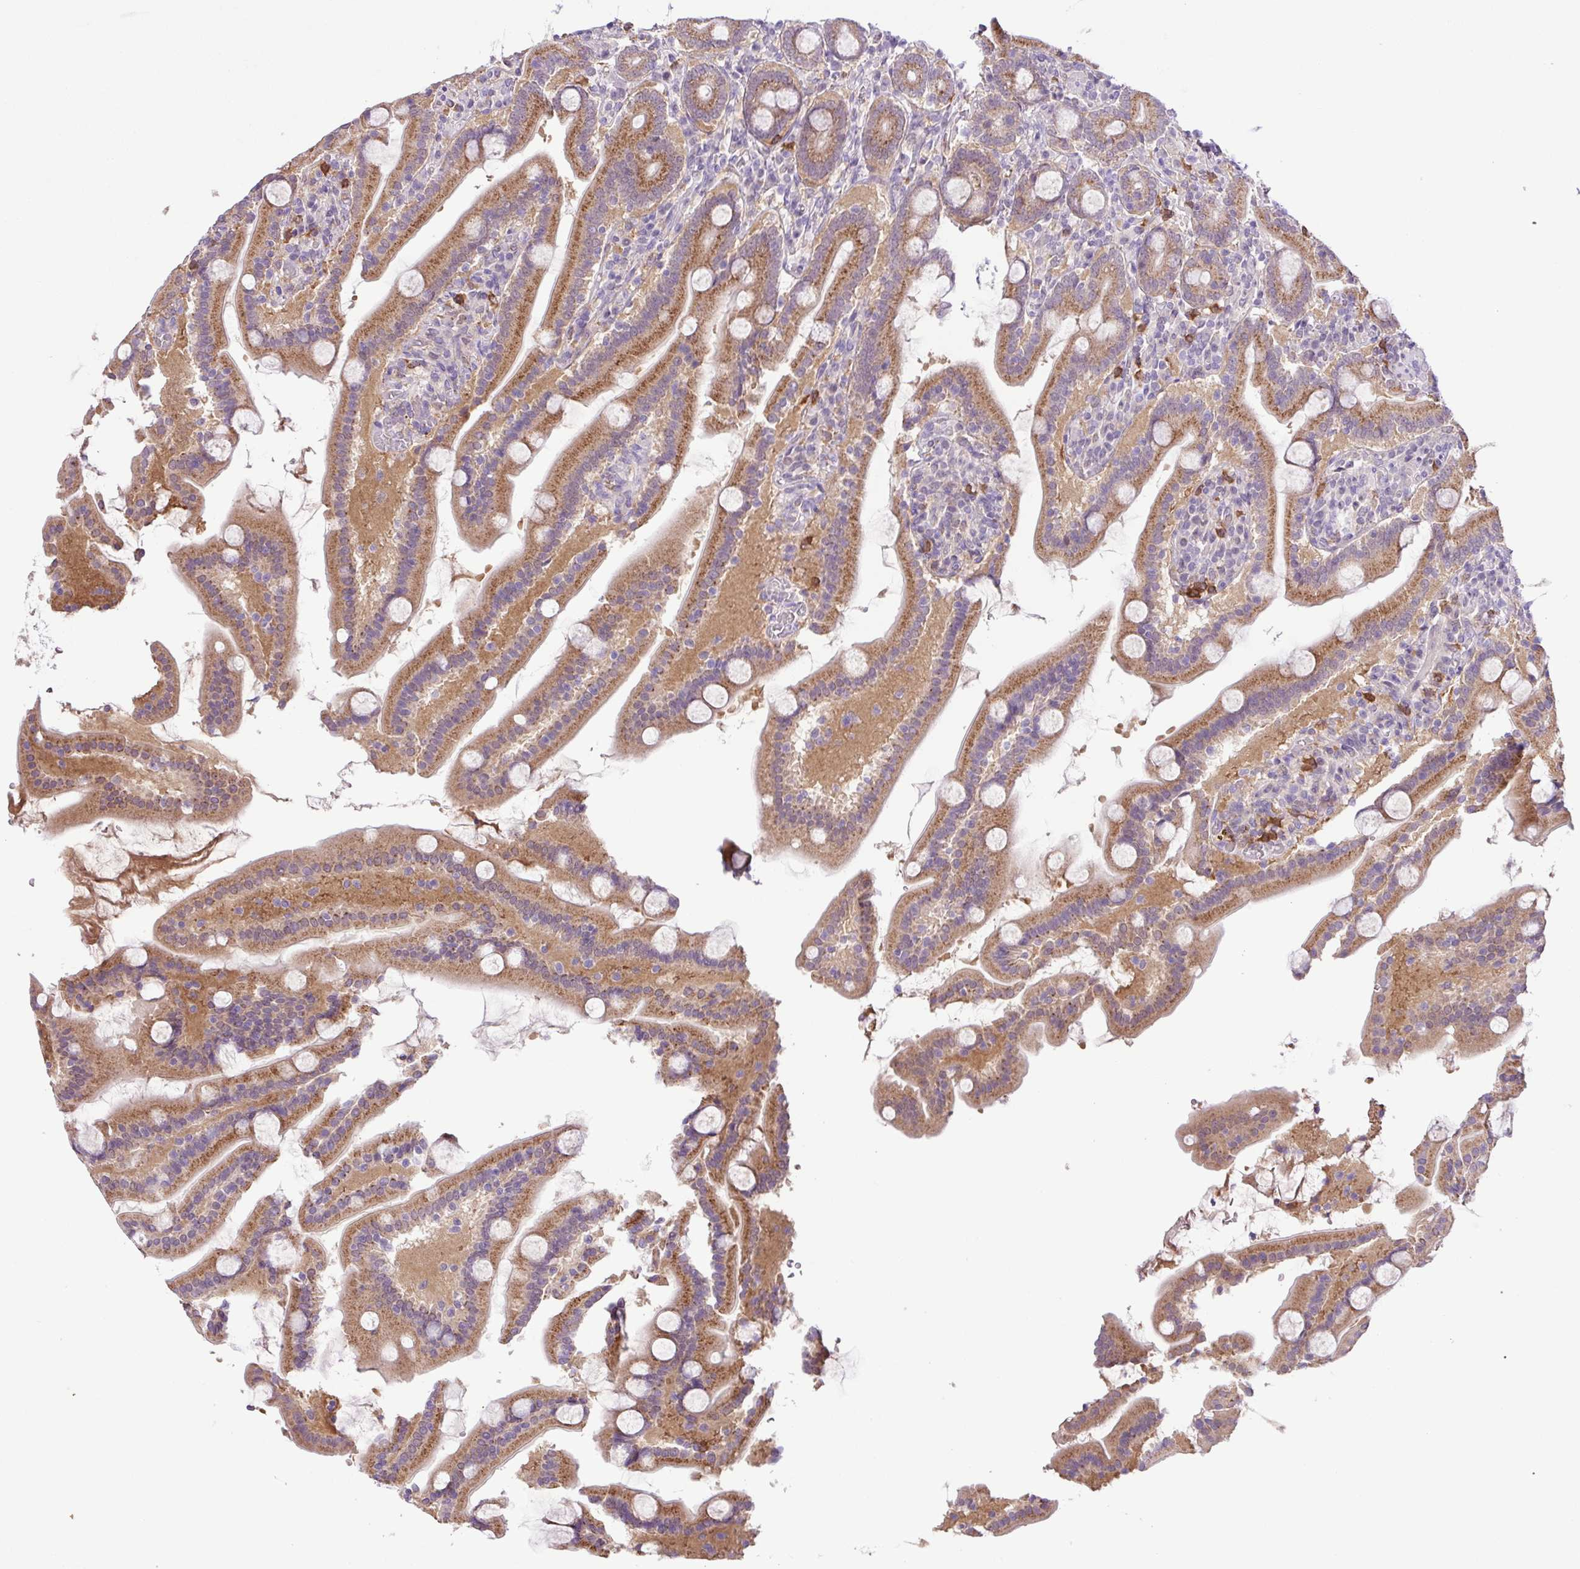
{"staining": {"intensity": "strong", "quantity": ">75%", "location": "cytoplasmic/membranous"}, "tissue": "duodenum", "cell_type": "Glandular cells", "image_type": "normal", "snomed": [{"axis": "morphology", "description": "Normal tissue, NOS"}, {"axis": "topography", "description": "Duodenum"}], "caption": "DAB immunohistochemical staining of normal duodenum shows strong cytoplasmic/membranous protein expression in approximately >75% of glandular cells.", "gene": "TONSL", "patient": {"sex": "male", "age": 55}}